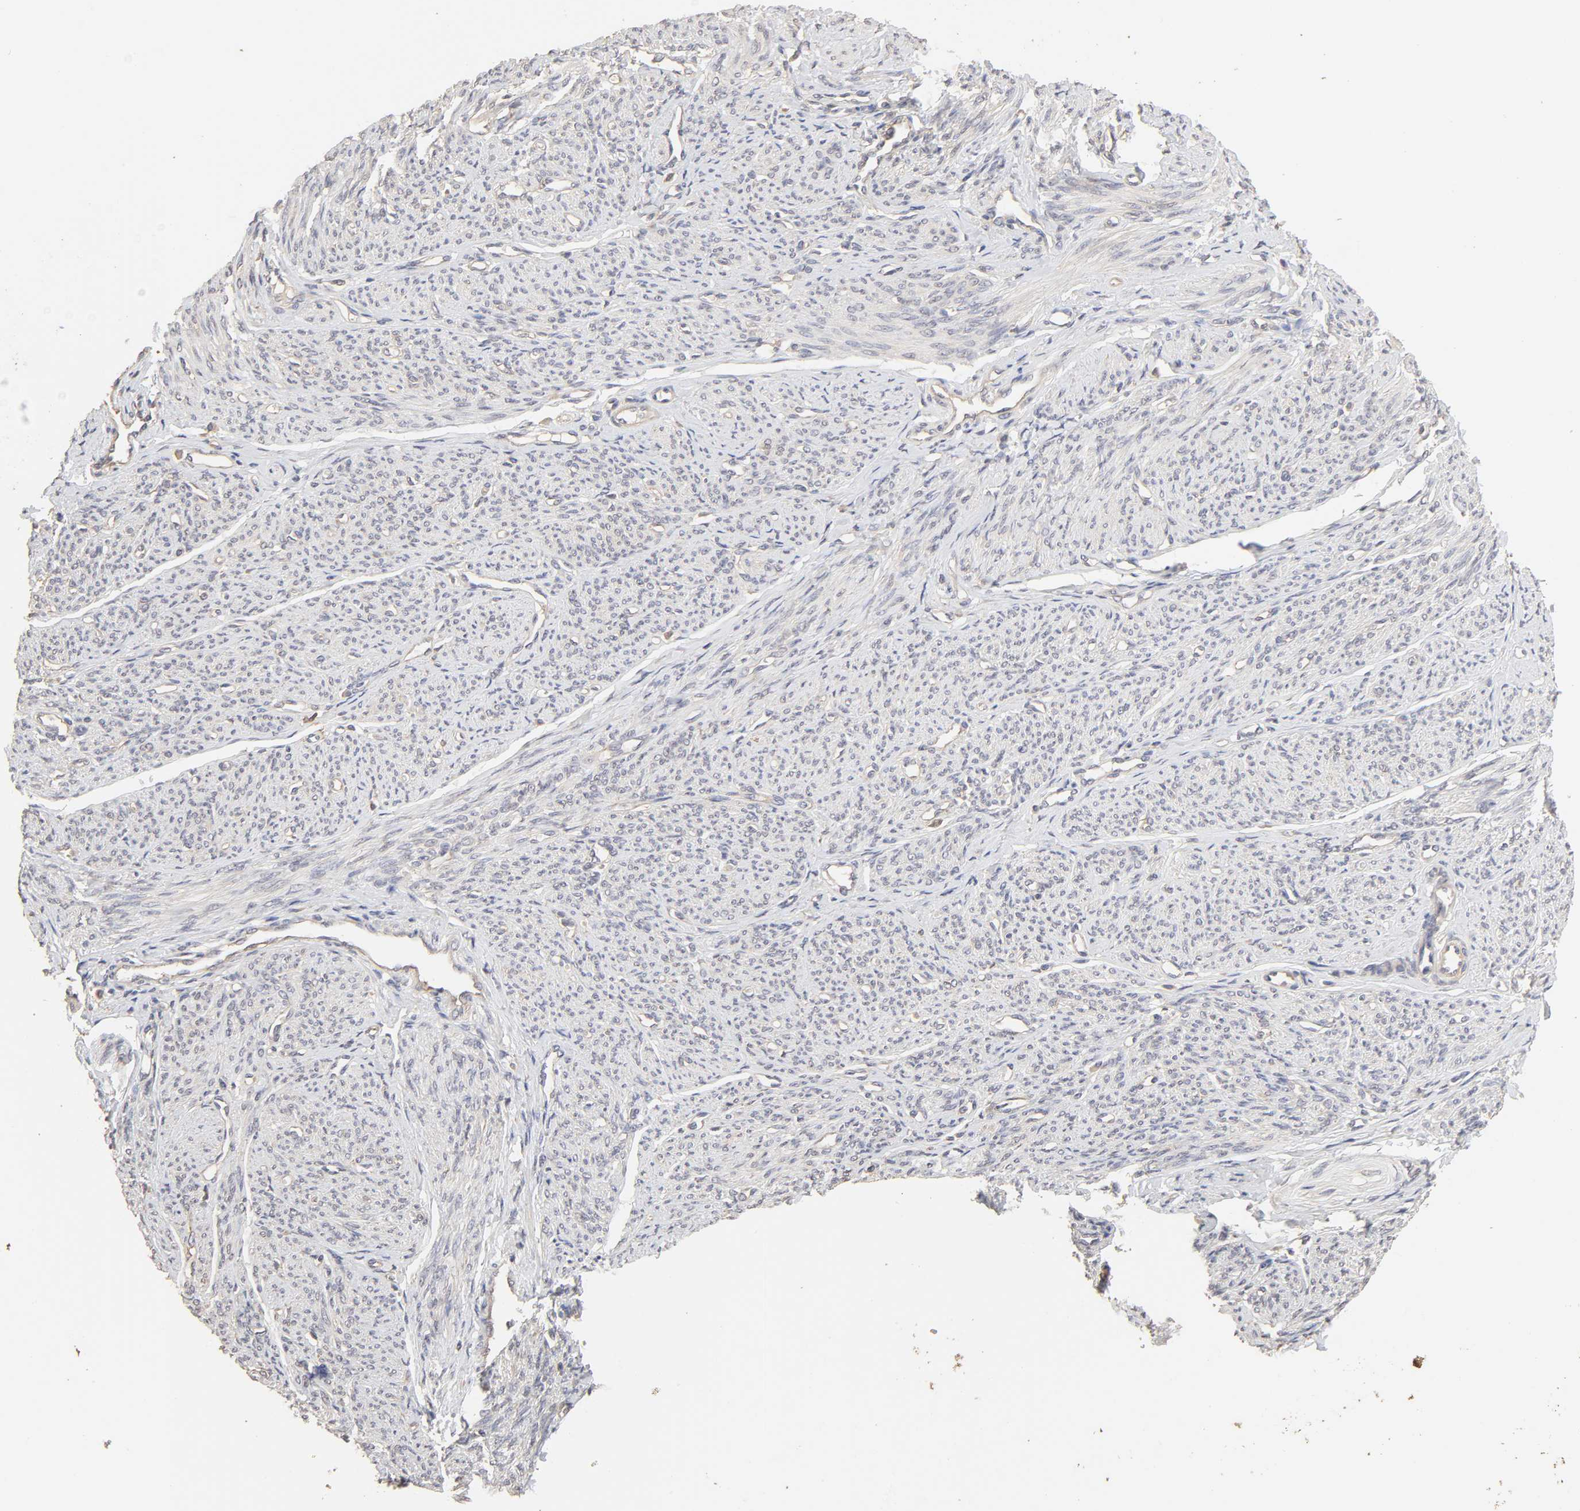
{"staining": {"intensity": "weak", "quantity": "25%-75%", "location": "cytoplasmic/membranous,nuclear"}, "tissue": "smooth muscle", "cell_type": "Smooth muscle cells", "image_type": "normal", "snomed": [{"axis": "morphology", "description": "Normal tissue, NOS"}, {"axis": "topography", "description": "Smooth muscle"}], "caption": "The image shows staining of normal smooth muscle, revealing weak cytoplasmic/membranous,nuclear protein staining (brown color) within smooth muscle cells. Immunohistochemistry (ihc) stains the protein of interest in brown and the nuclei are stained blue.", "gene": "AP1G2", "patient": {"sex": "female", "age": 65}}